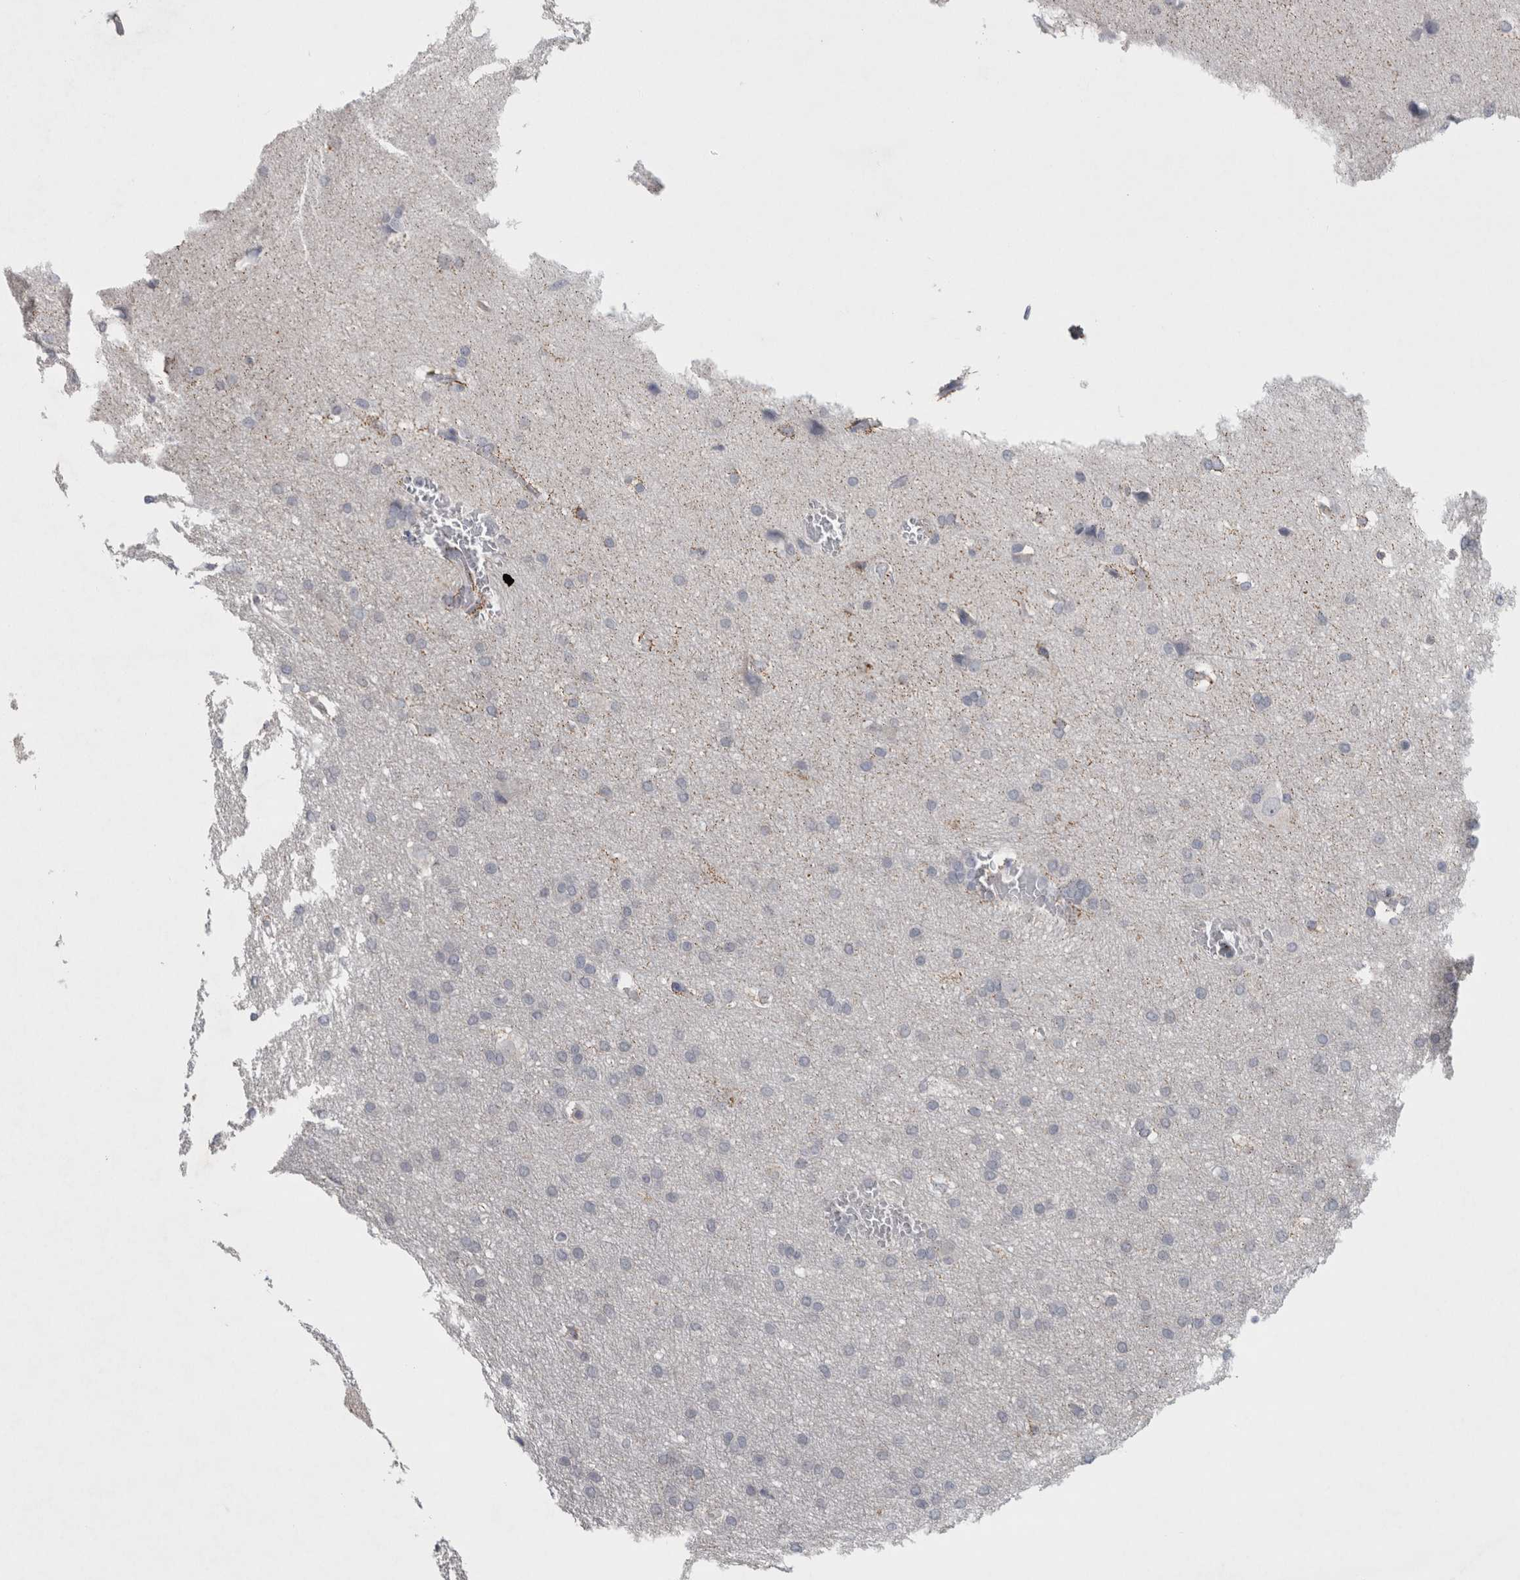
{"staining": {"intensity": "negative", "quantity": "none", "location": "none"}, "tissue": "glioma", "cell_type": "Tumor cells", "image_type": "cancer", "snomed": [{"axis": "morphology", "description": "Glioma, malignant, Low grade"}, {"axis": "topography", "description": "Brain"}], "caption": "Immunohistochemistry histopathology image of neoplastic tissue: malignant low-grade glioma stained with DAB (3,3'-diaminobenzidine) demonstrates no significant protein positivity in tumor cells. (DAB (3,3'-diaminobenzidine) immunohistochemistry (IHC) with hematoxylin counter stain).", "gene": "WNT7A", "patient": {"sex": "female", "age": 37}}